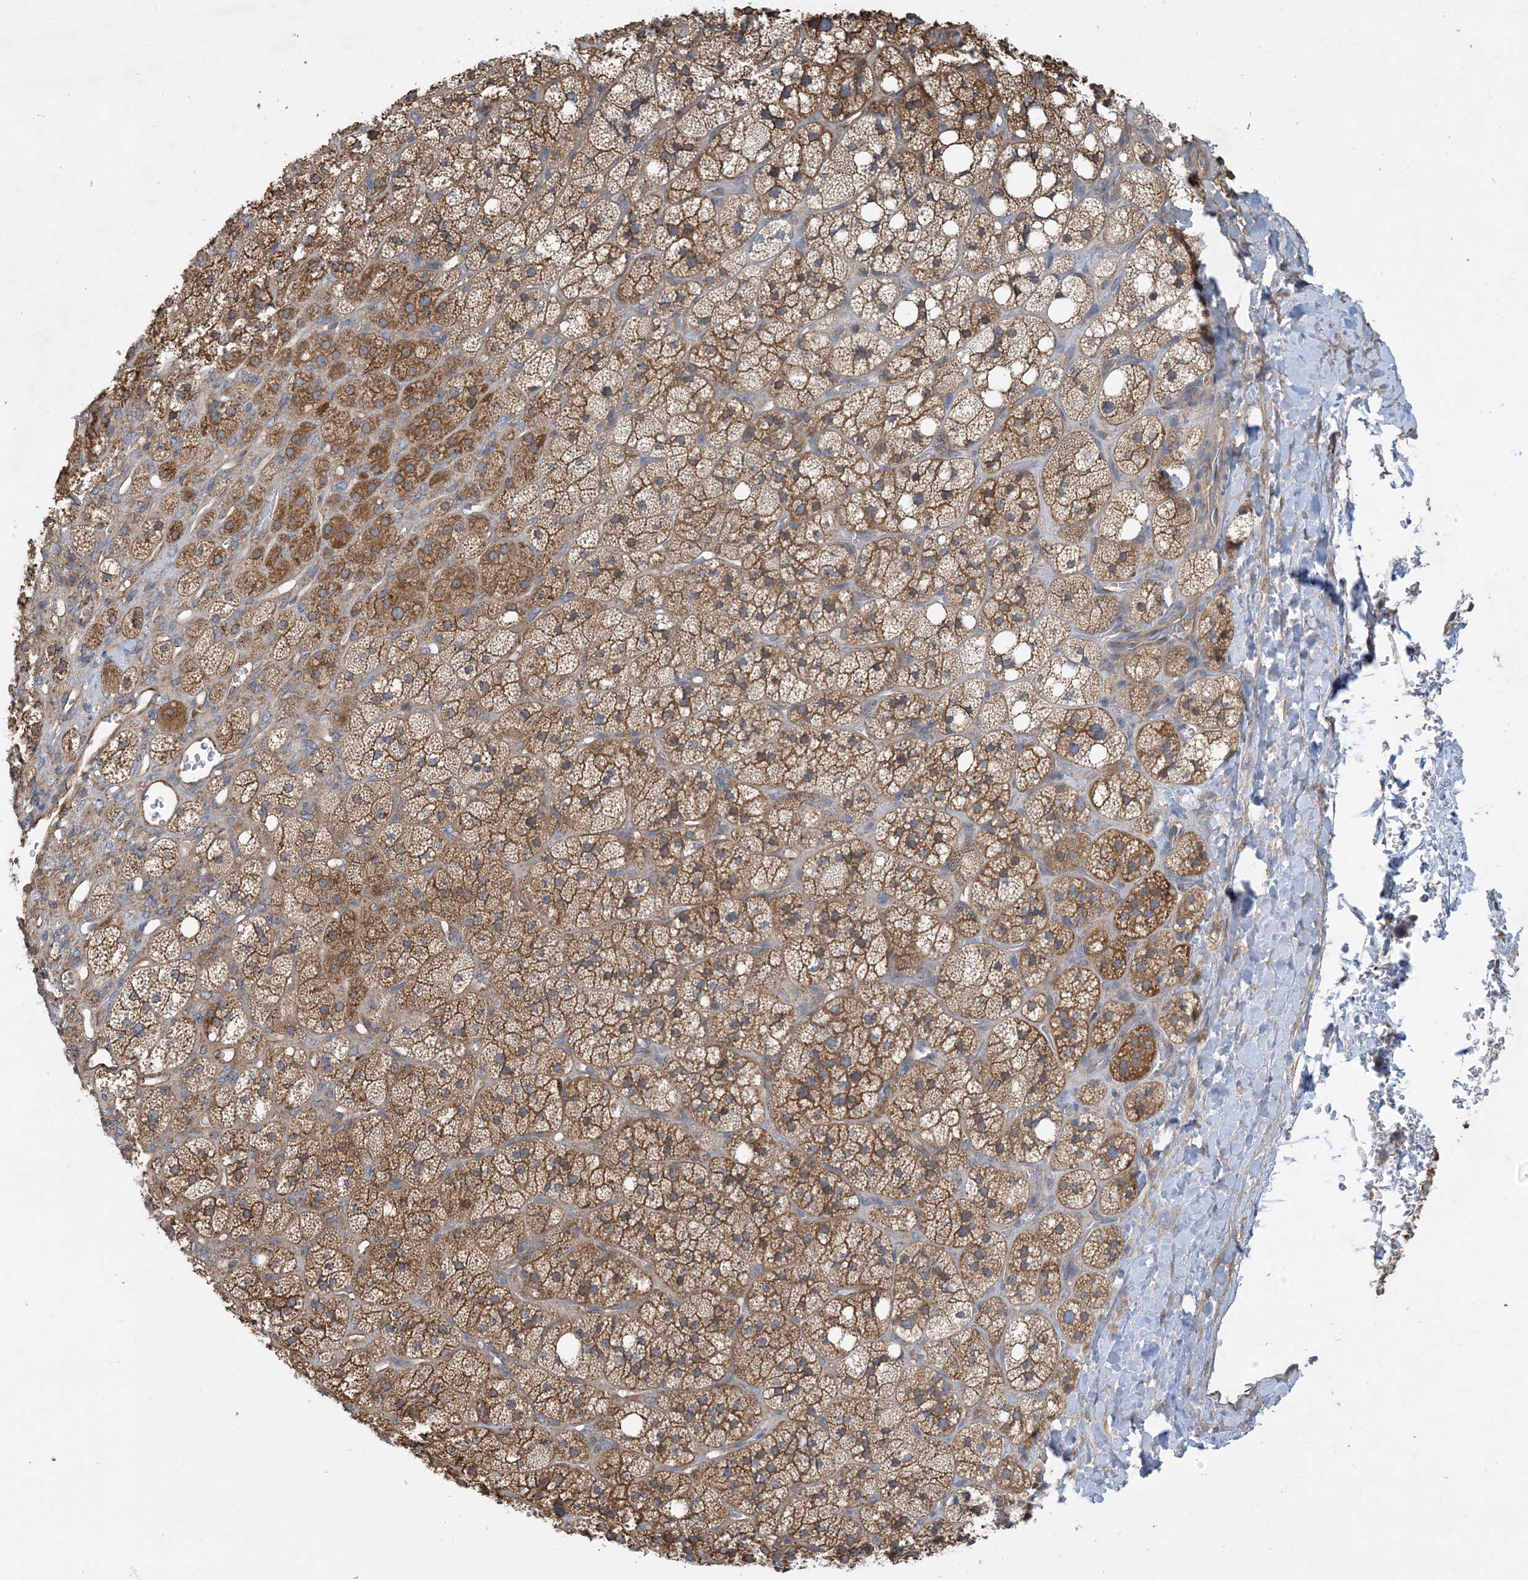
{"staining": {"intensity": "moderate", "quantity": ">75%", "location": "cytoplasmic/membranous"}, "tissue": "adrenal gland", "cell_type": "Glandular cells", "image_type": "normal", "snomed": [{"axis": "morphology", "description": "Normal tissue, NOS"}, {"axis": "topography", "description": "Adrenal gland"}], "caption": "Immunohistochemistry (IHC) staining of benign adrenal gland, which demonstrates medium levels of moderate cytoplasmic/membranous expression in about >75% of glandular cells indicating moderate cytoplasmic/membranous protein positivity. The staining was performed using DAB (3,3'-diaminobenzidine) (brown) for protein detection and nuclei were counterstained in hematoxylin (blue).", "gene": "SIDT1", "patient": {"sex": "male", "age": 61}}